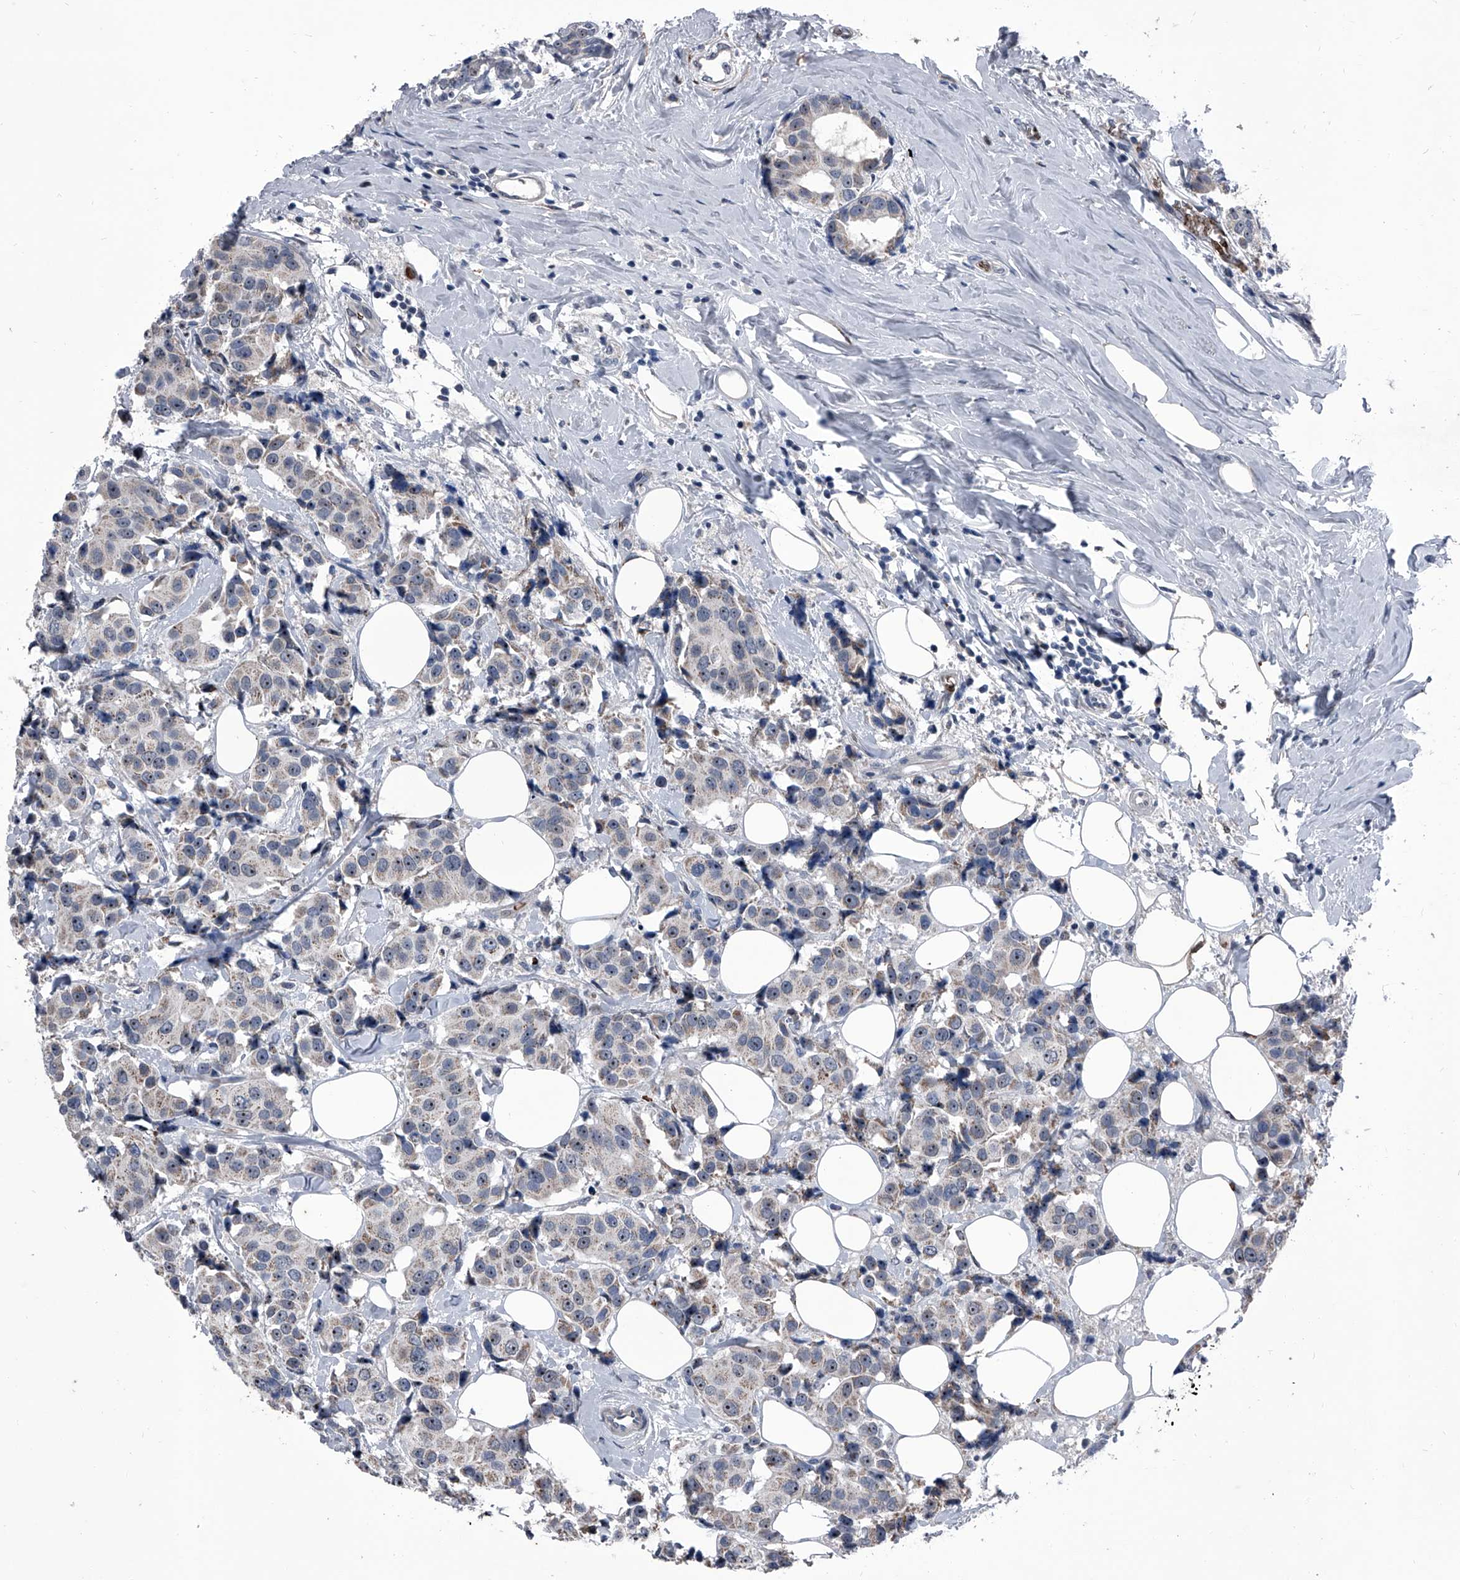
{"staining": {"intensity": "moderate", "quantity": "<25%", "location": "nuclear"}, "tissue": "breast cancer", "cell_type": "Tumor cells", "image_type": "cancer", "snomed": [{"axis": "morphology", "description": "Normal tissue, NOS"}, {"axis": "morphology", "description": "Duct carcinoma"}, {"axis": "topography", "description": "Breast"}], "caption": "Breast cancer tissue demonstrates moderate nuclear staining in about <25% of tumor cells (Brightfield microscopy of DAB IHC at high magnification).", "gene": "CEP85L", "patient": {"sex": "female", "age": 39}}